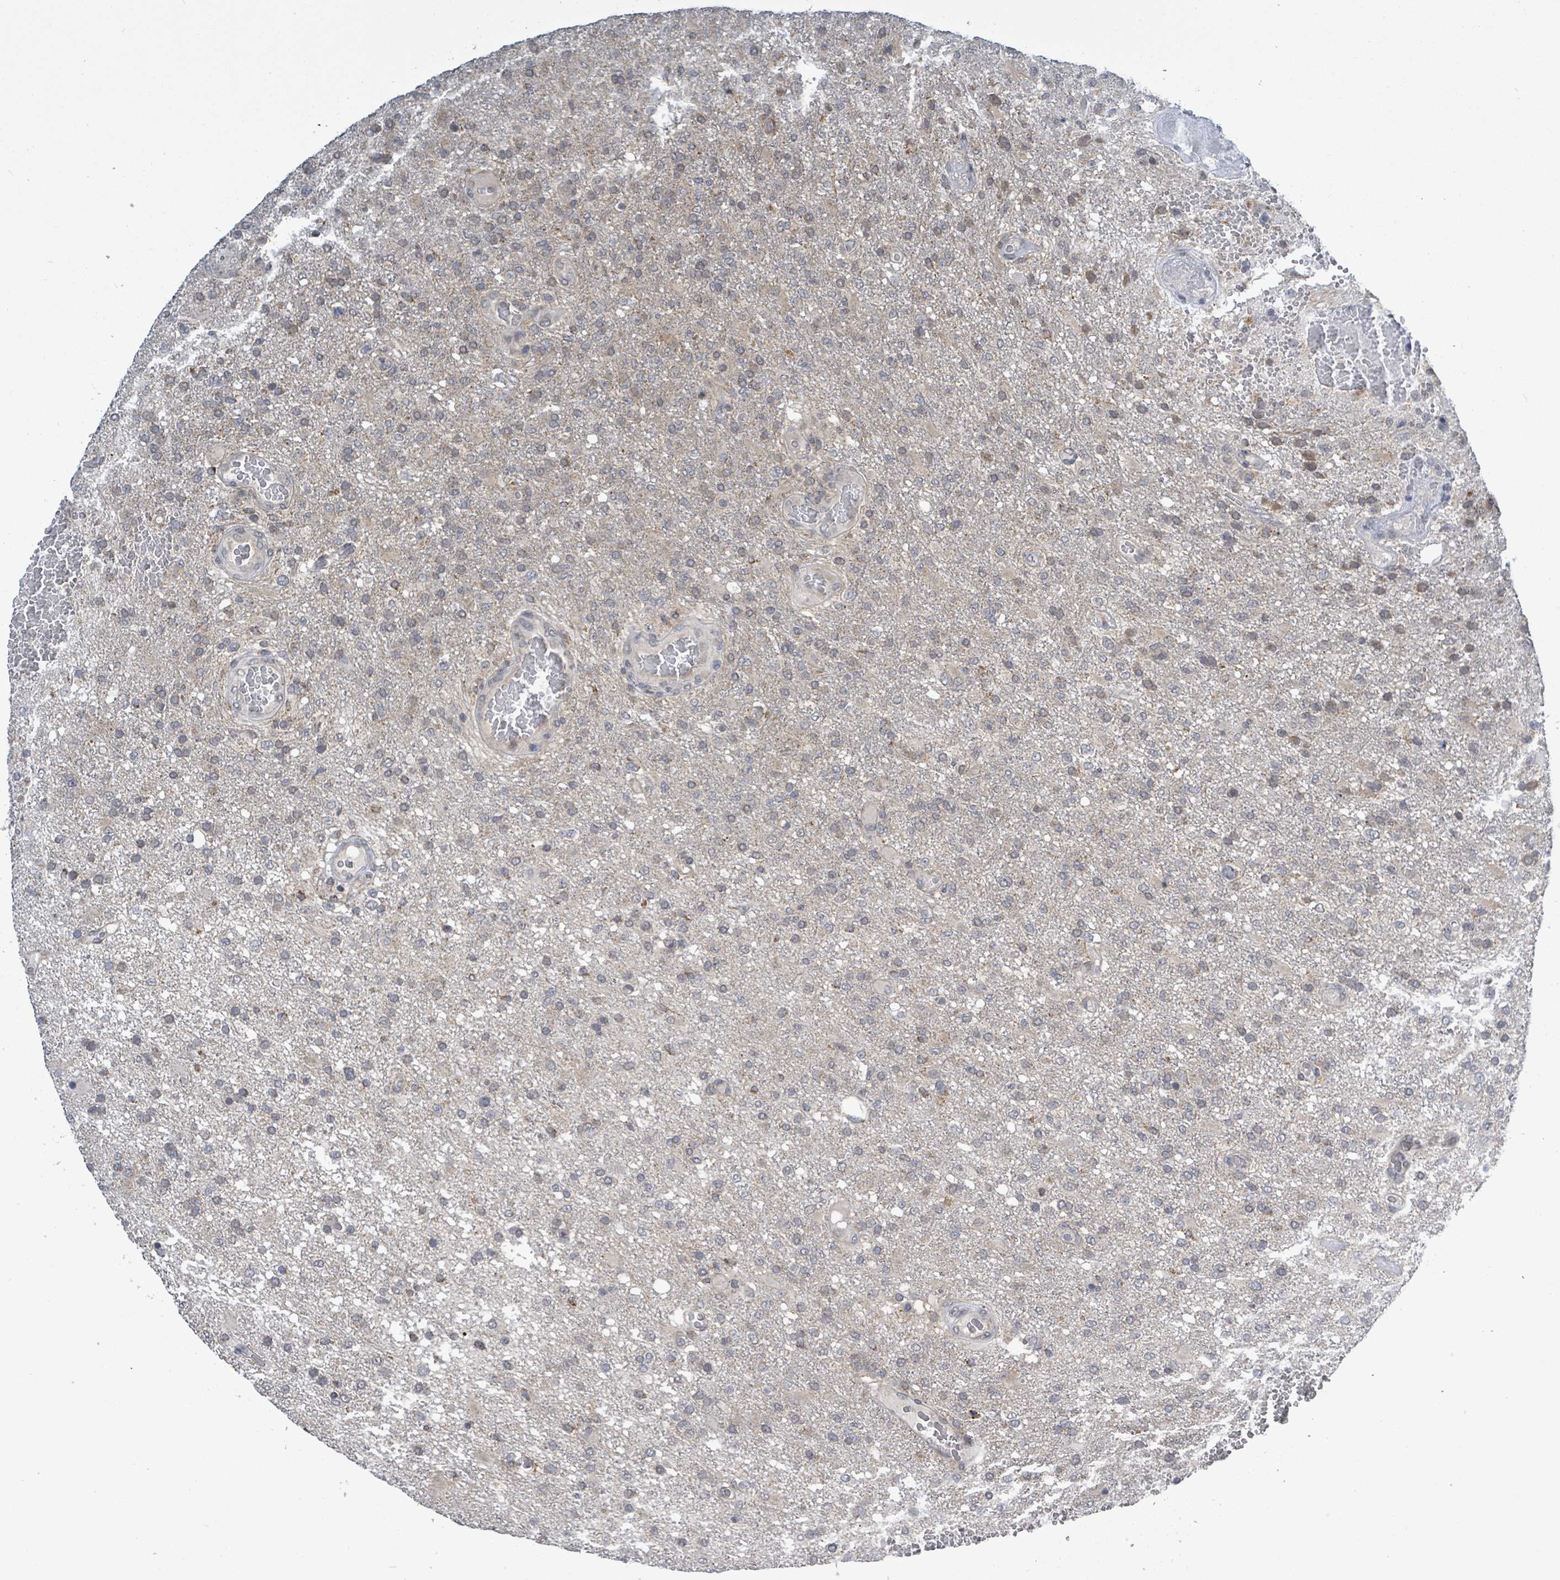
{"staining": {"intensity": "weak", "quantity": "25%-75%", "location": "cytoplasmic/membranous"}, "tissue": "glioma", "cell_type": "Tumor cells", "image_type": "cancer", "snomed": [{"axis": "morphology", "description": "Glioma, malignant, High grade"}, {"axis": "topography", "description": "Brain"}], "caption": "The image exhibits staining of malignant glioma (high-grade), revealing weak cytoplasmic/membranous protein expression (brown color) within tumor cells.", "gene": "COQ10B", "patient": {"sex": "female", "age": 74}}